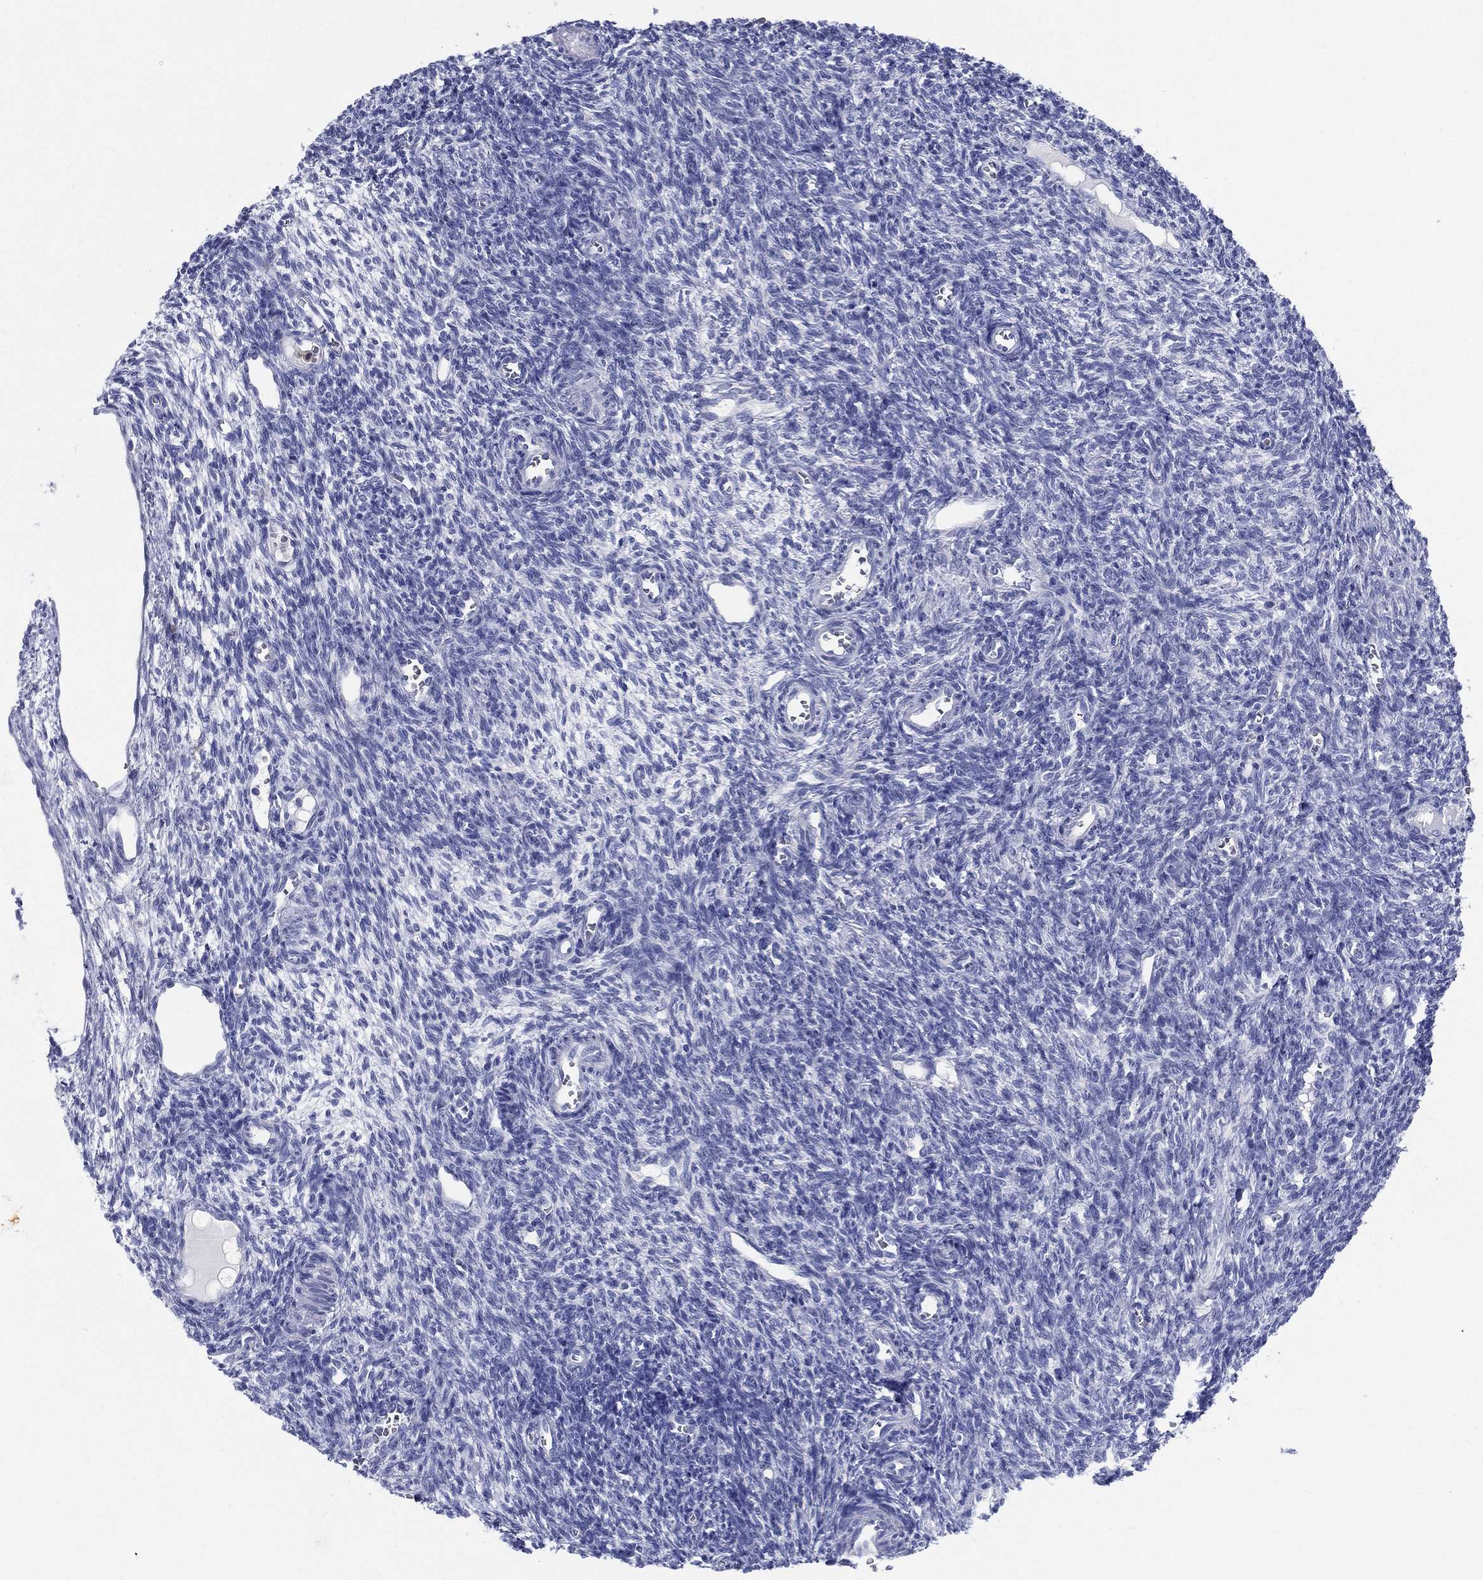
{"staining": {"intensity": "negative", "quantity": "none", "location": "none"}, "tissue": "ovary", "cell_type": "Follicle cells", "image_type": "normal", "snomed": [{"axis": "morphology", "description": "Normal tissue, NOS"}, {"axis": "topography", "description": "Ovary"}], "caption": "Follicle cells show no significant expression in normal ovary. Nuclei are stained in blue.", "gene": "DEFB121", "patient": {"sex": "female", "age": 27}}